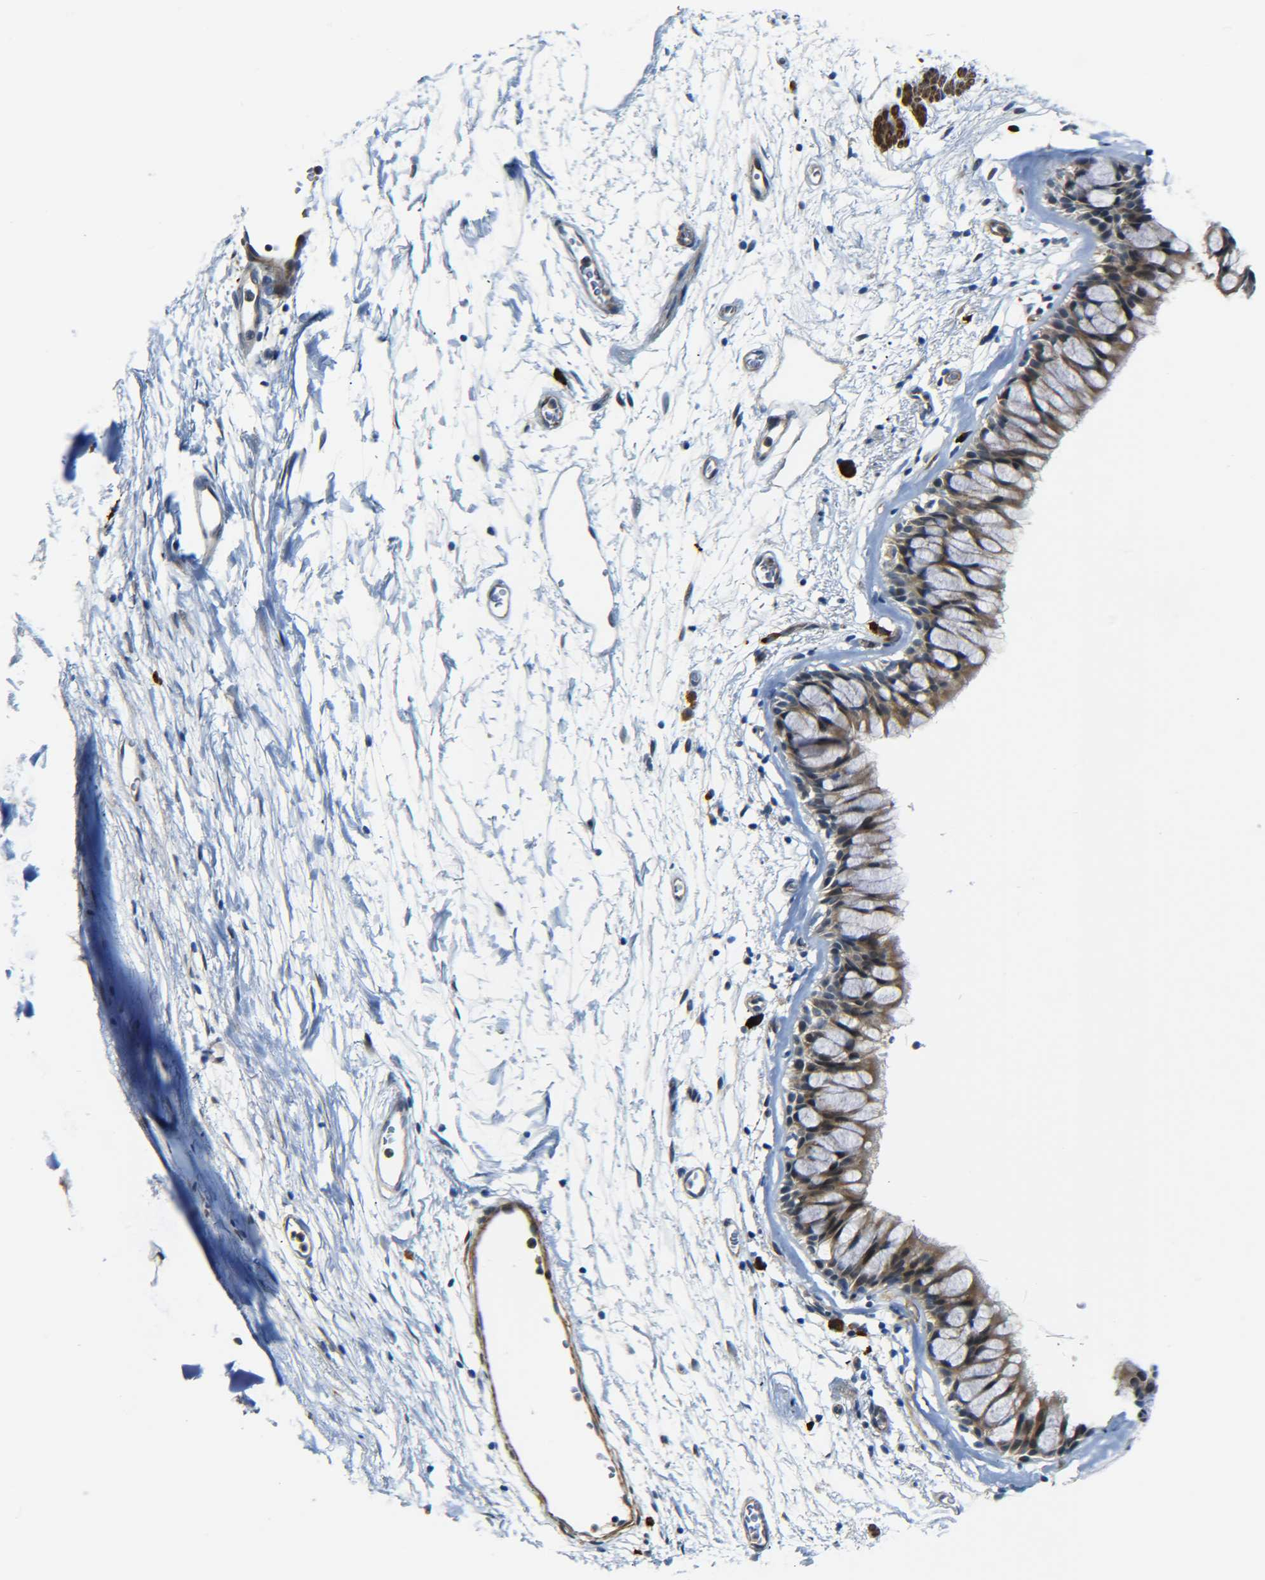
{"staining": {"intensity": "moderate", "quantity": ">75%", "location": "cytoplasmic/membranous"}, "tissue": "bronchus", "cell_type": "Respiratory epithelial cells", "image_type": "normal", "snomed": [{"axis": "morphology", "description": "Normal tissue, NOS"}, {"axis": "topography", "description": "Cartilage tissue"}, {"axis": "topography", "description": "Bronchus"}], "caption": "Immunohistochemistry (IHC) of normal human bronchus exhibits medium levels of moderate cytoplasmic/membranous expression in approximately >75% of respiratory epithelial cells.", "gene": "MEIS1", "patient": {"sex": "female", "age": 53}}